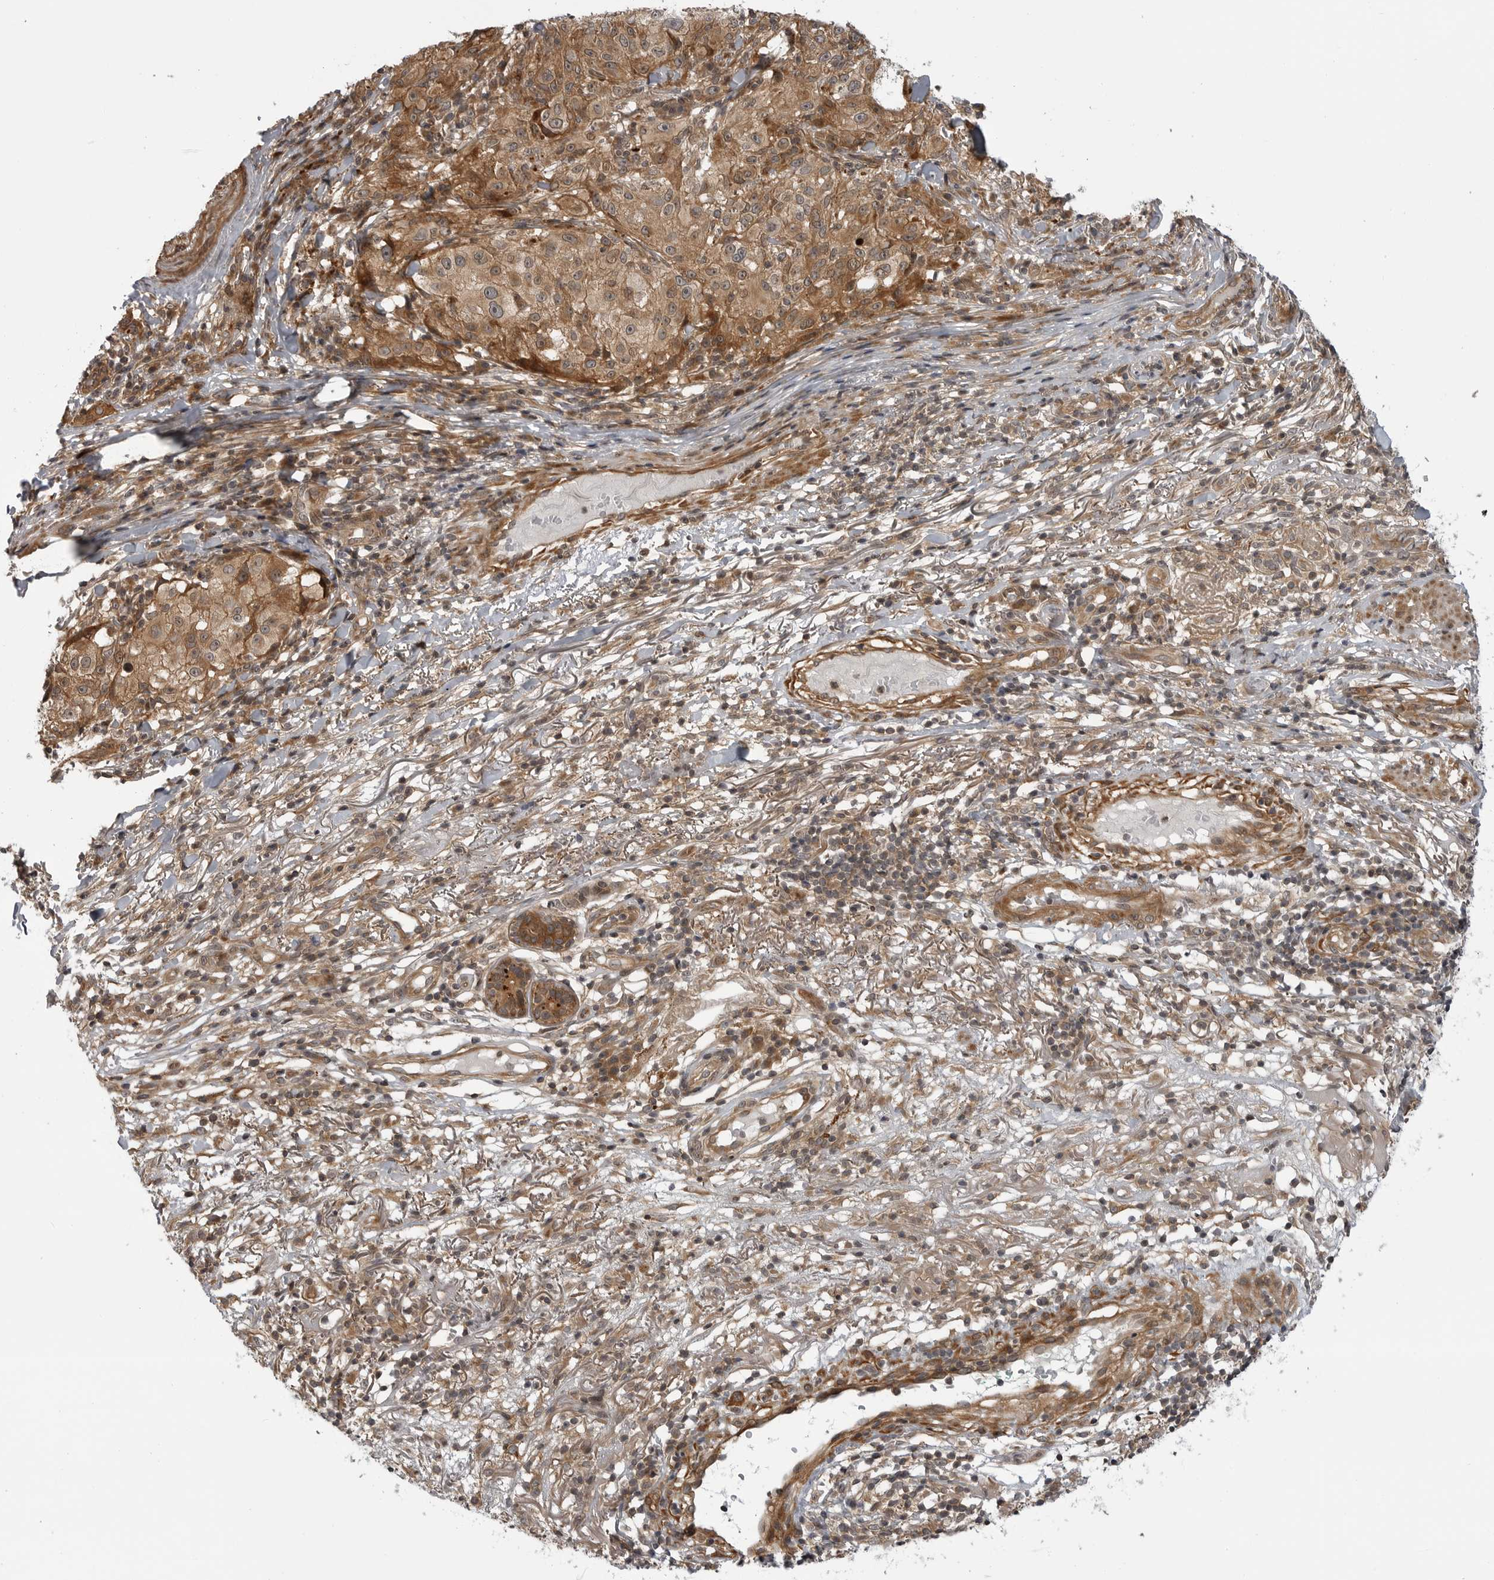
{"staining": {"intensity": "moderate", "quantity": ">75%", "location": "cytoplasmic/membranous"}, "tissue": "melanoma", "cell_type": "Tumor cells", "image_type": "cancer", "snomed": [{"axis": "morphology", "description": "Necrosis, NOS"}, {"axis": "morphology", "description": "Malignant melanoma, NOS"}, {"axis": "topography", "description": "Skin"}], "caption": "IHC of melanoma shows medium levels of moderate cytoplasmic/membranous positivity in approximately >75% of tumor cells.", "gene": "LRRC45", "patient": {"sex": "female", "age": 87}}